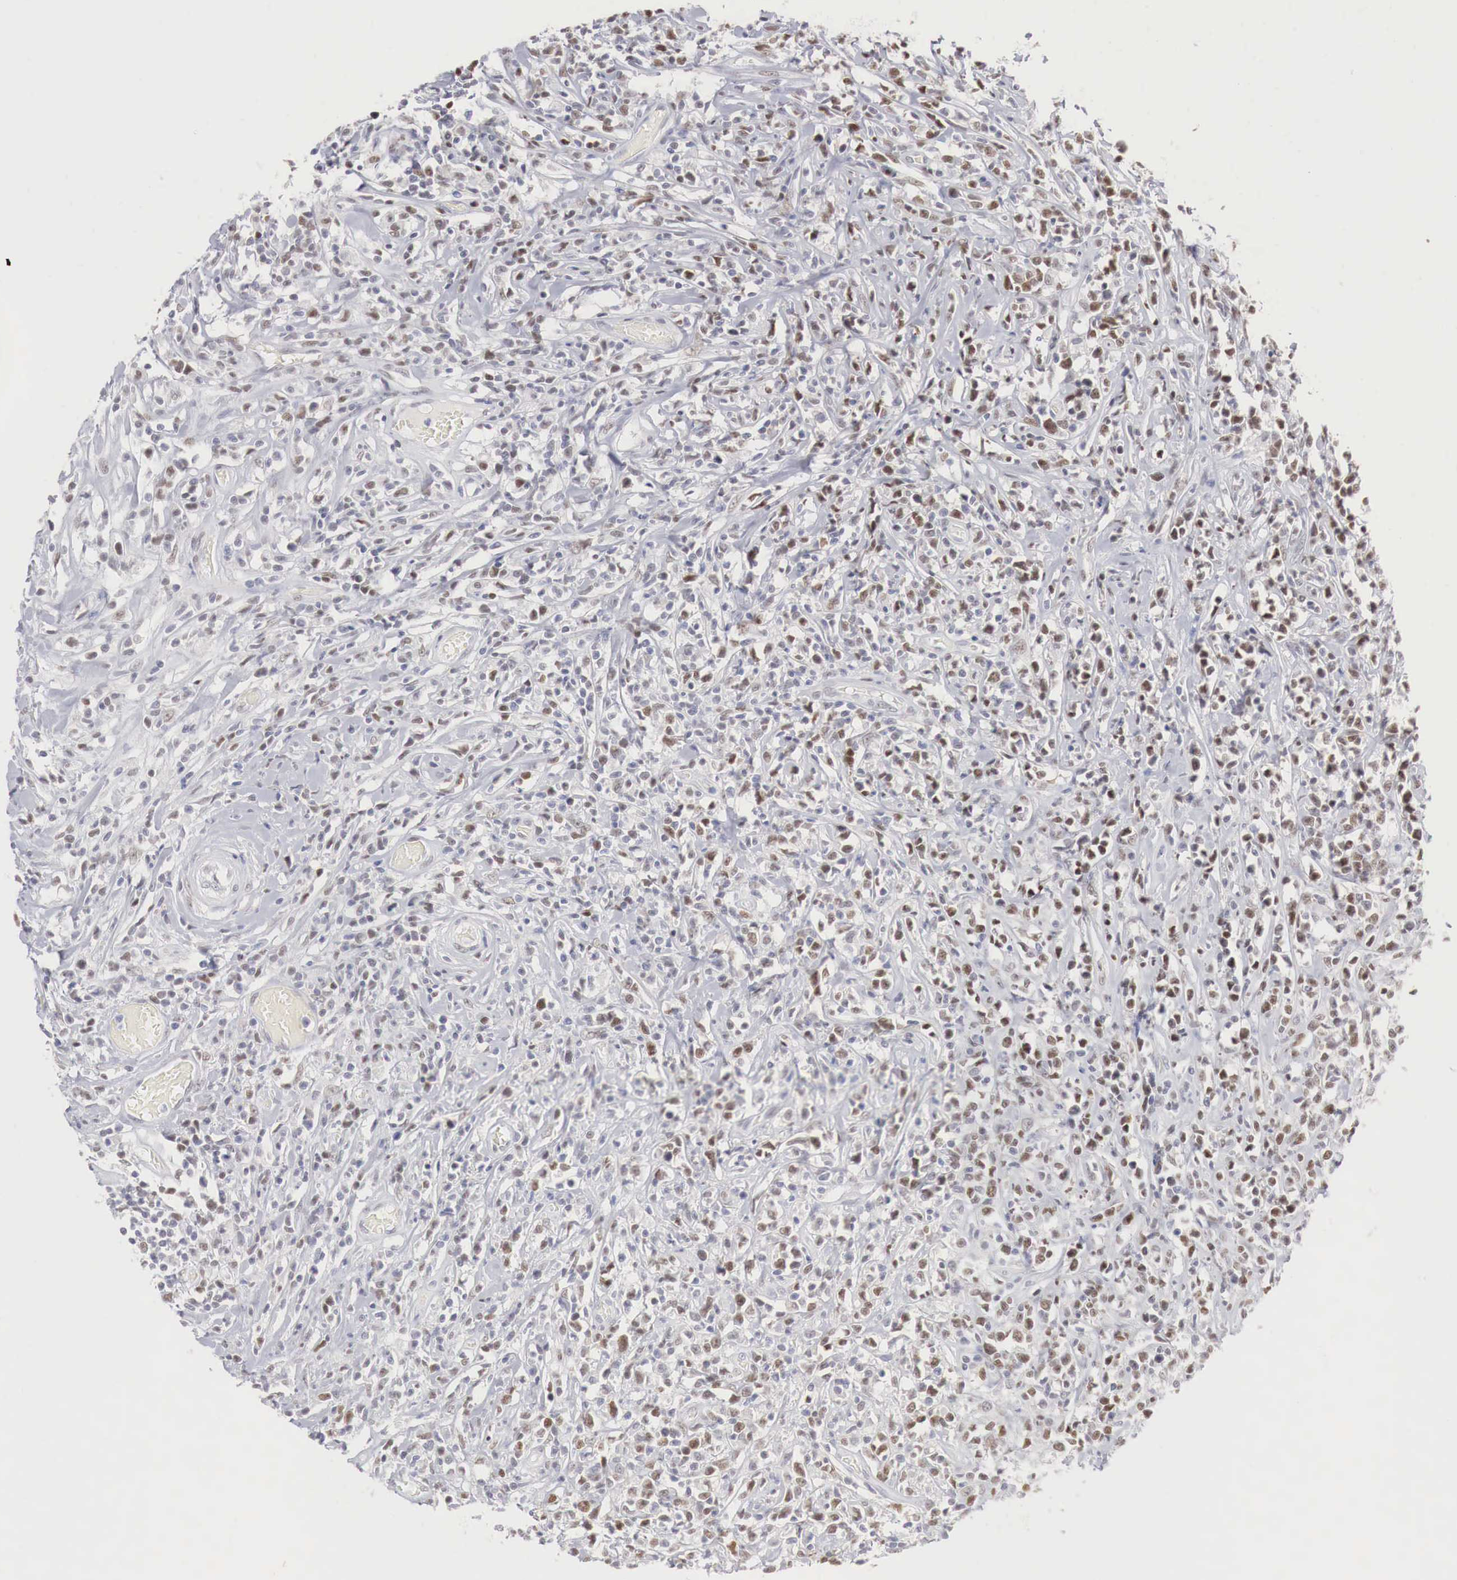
{"staining": {"intensity": "moderate", "quantity": "25%-75%", "location": "nuclear"}, "tissue": "lymphoma", "cell_type": "Tumor cells", "image_type": "cancer", "snomed": [{"axis": "morphology", "description": "Malignant lymphoma, non-Hodgkin's type, High grade"}, {"axis": "topography", "description": "Colon"}], "caption": "Immunohistochemistry micrograph of neoplastic tissue: high-grade malignant lymphoma, non-Hodgkin's type stained using immunohistochemistry reveals medium levels of moderate protein expression localized specifically in the nuclear of tumor cells, appearing as a nuclear brown color.", "gene": "FOXP2", "patient": {"sex": "male", "age": 82}}